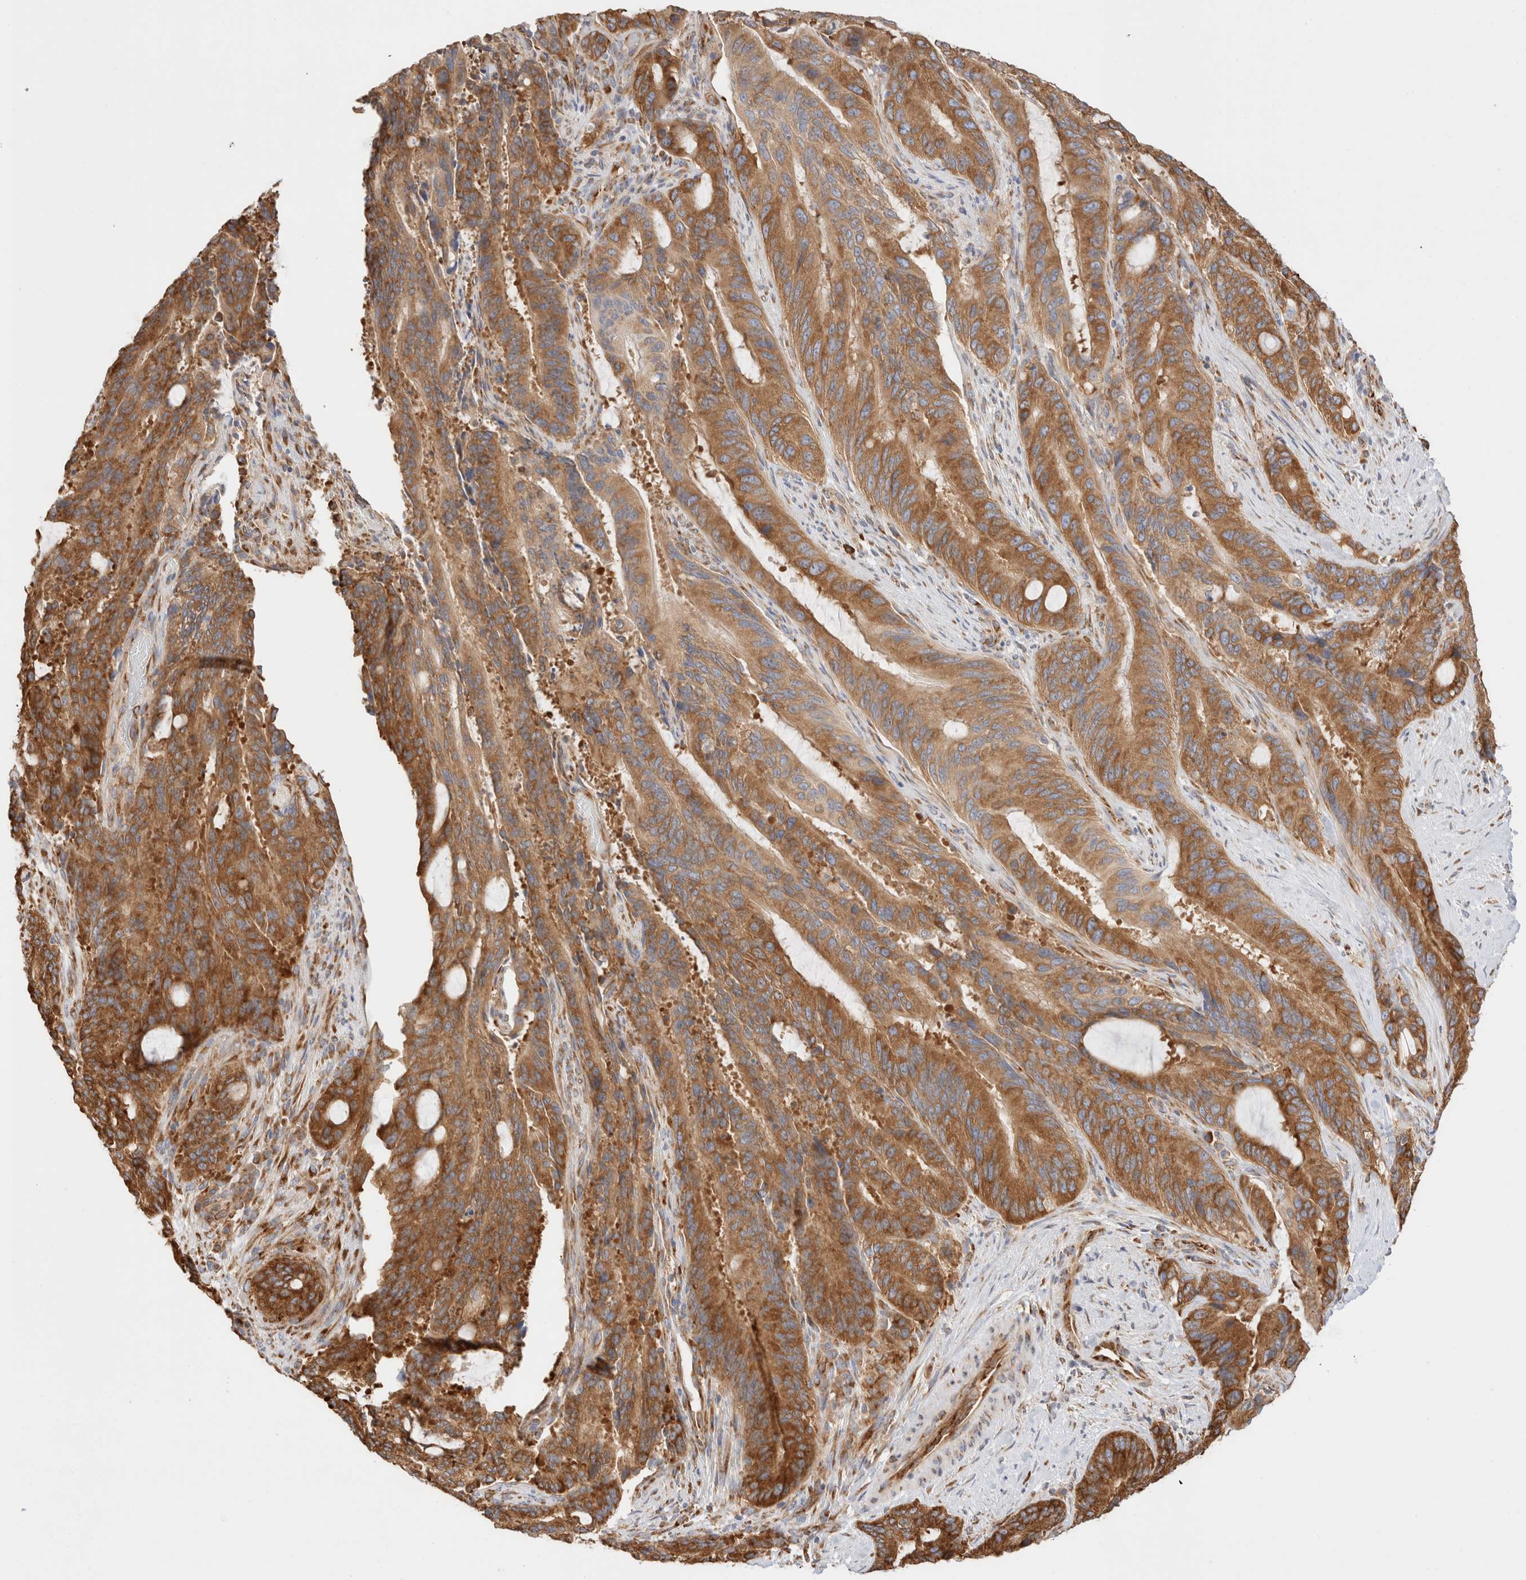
{"staining": {"intensity": "strong", "quantity": ">75%", "location": "cytoplasmic/membranous"}, "tissue": "liver cancer", "cell_type": "Tumor cells", "image_type": "cancer", "snomed": [{"axis": "morphology", "description": "Normal tissue, NOS"}, {"axis": "morphology", "description": "Cholangiocarcinoma"}, {"axis": "topography", "description": "Liver"}, {"axis": "topography", "description": "Peripheral nerve tissue"}], "caption": "Immunohistochemical staining of cholangiocarcinoma (liver) reveals high levels of strong cytoplasmic/membranous expression in approximately >75% of tumor cells.", "gene": "ZC2HC1A", "patient": {"sex": "female", "age": 73}}